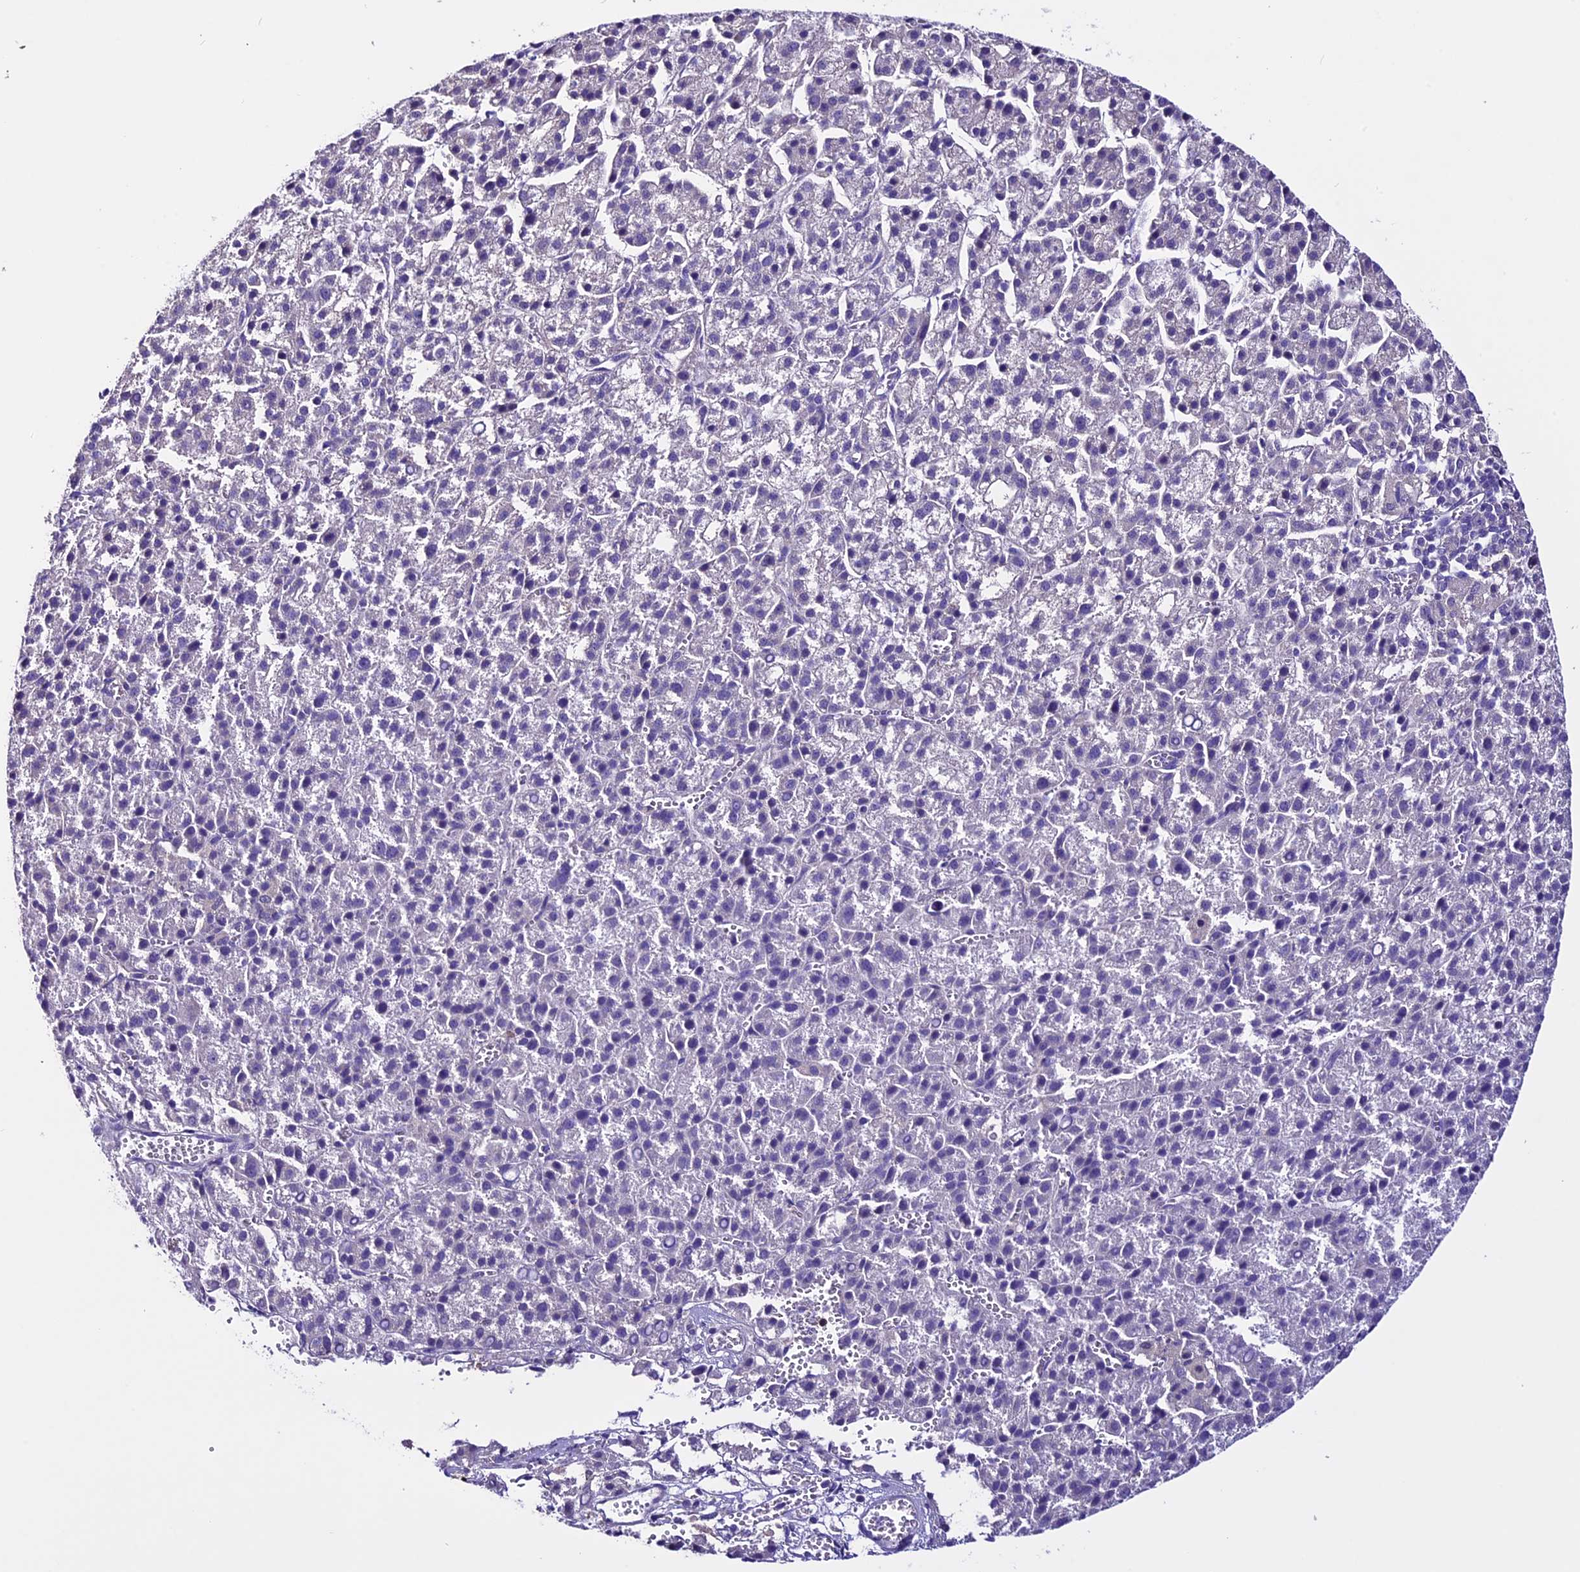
{"staining": {"intensity": "negative", "quantity": "none", "location": "none"}, "tissue": "liver cancer", "cell_type": "Tumor cells", "image_type": "cancer", "snomed": [{"axis": "morphology", "description": "Carcinoma, Hepatocellular, NOS"}, {"axis": "topography", "description": "Liver"}], "caption": "The immunohistochemistry (IHC) micrograph has no significant positivity in tumor cells of liver hepatocellular carcinoma tissue.", "gene": "XKR7", "patient": {"sex": "female", "age": 58}}